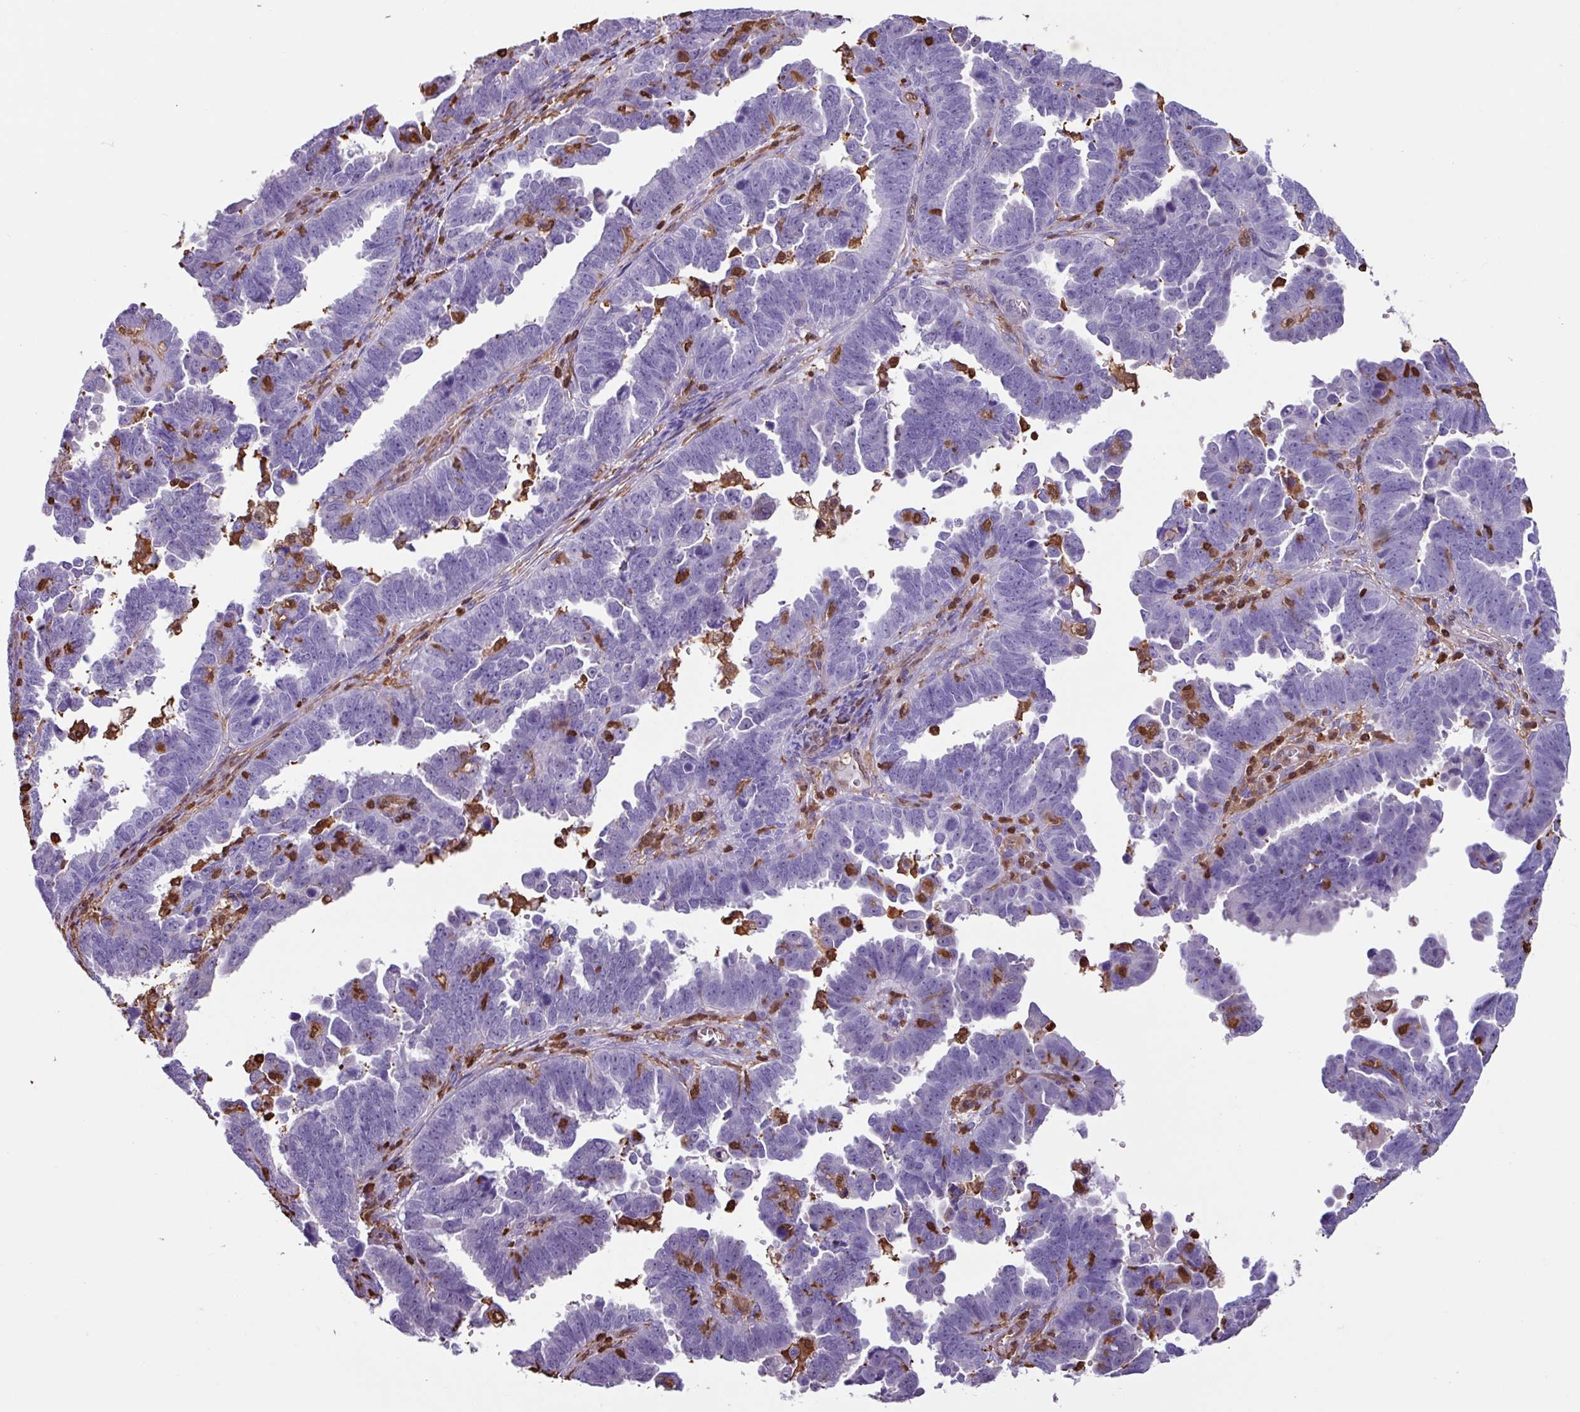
{"staining": {"intensity": "negative", "quantity": "none", "location": "none"}, "tissue": "endometrial cancer", "cell_type": "Tumor cells", "image_type": "cancer", "snomed": [{"axis": "morphology", "description": "Adenocarcinoma, NOS"}, {"axis": "topography", "description": "Endometrium"}], "caption": "Immunohistochemical staining of adenocarcinoma (endometrial) shows no significant expression in tumor cells.", "gene": "ARHGDIB", "patient": {"sex": "female", "age": 75}}